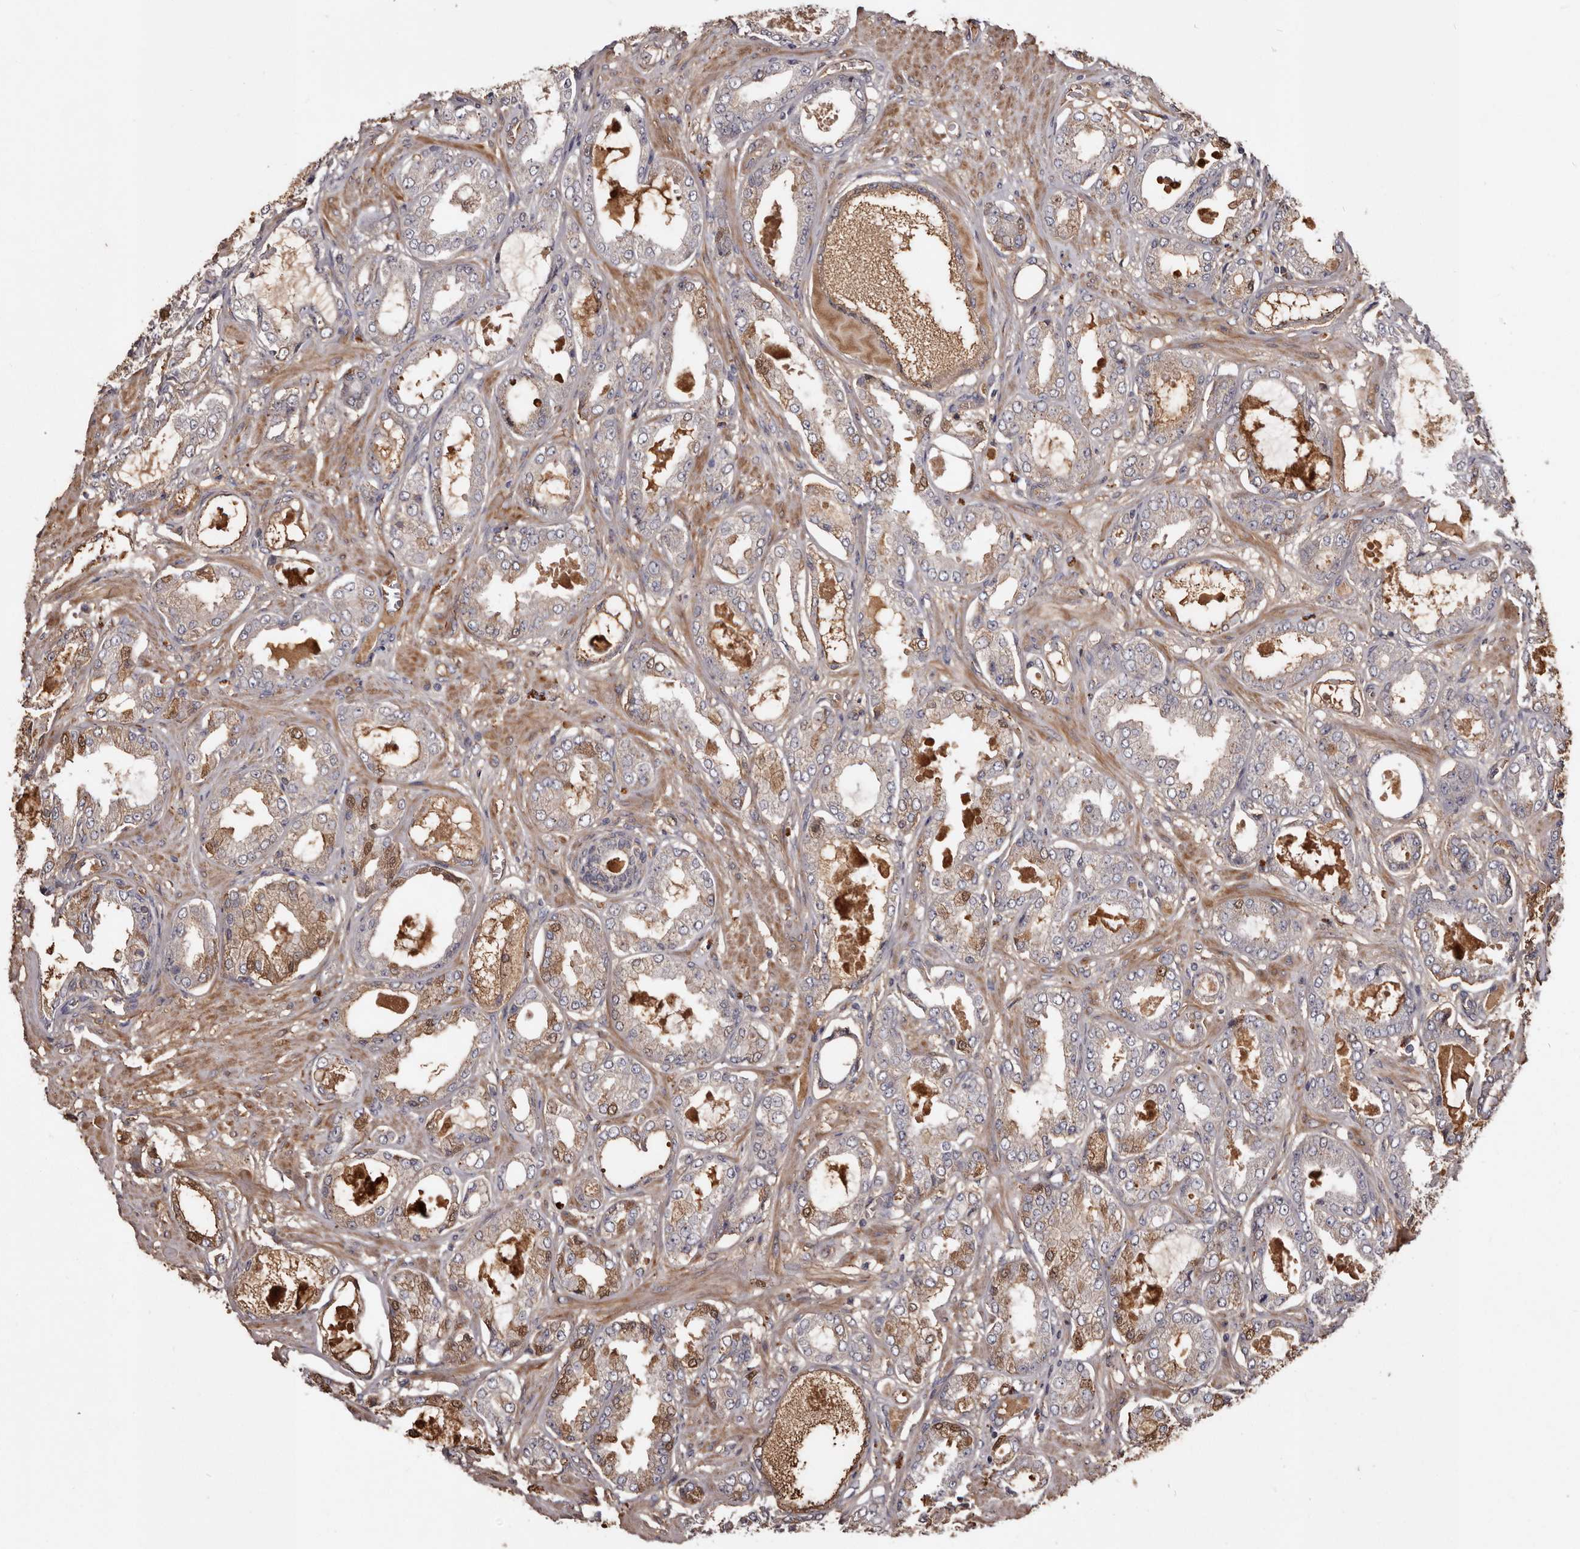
{"staining": {"intensity": "moderate", "quantity": "<25%", "location": "cytoplasmic/membranous,nuclear"}, "tissue": "prostate cancer", "cell_type": "Tumor cells", "image_type": "cancer", "snomed": [{"axis": "morphology", "description": "Adenocarcinoma, Low grade"}, {"axis": "topography", "description": "Prostate"}], "caption": "IHC (DAB) staining of adenocarcinoma (low-grade) (prostate) shows moderate cytoplasmic/membranous and nuclear protein expression in about <25% of tumor cells.", "gene": "CYP1B1", "patient": {"sex": "male", "age": 63}}